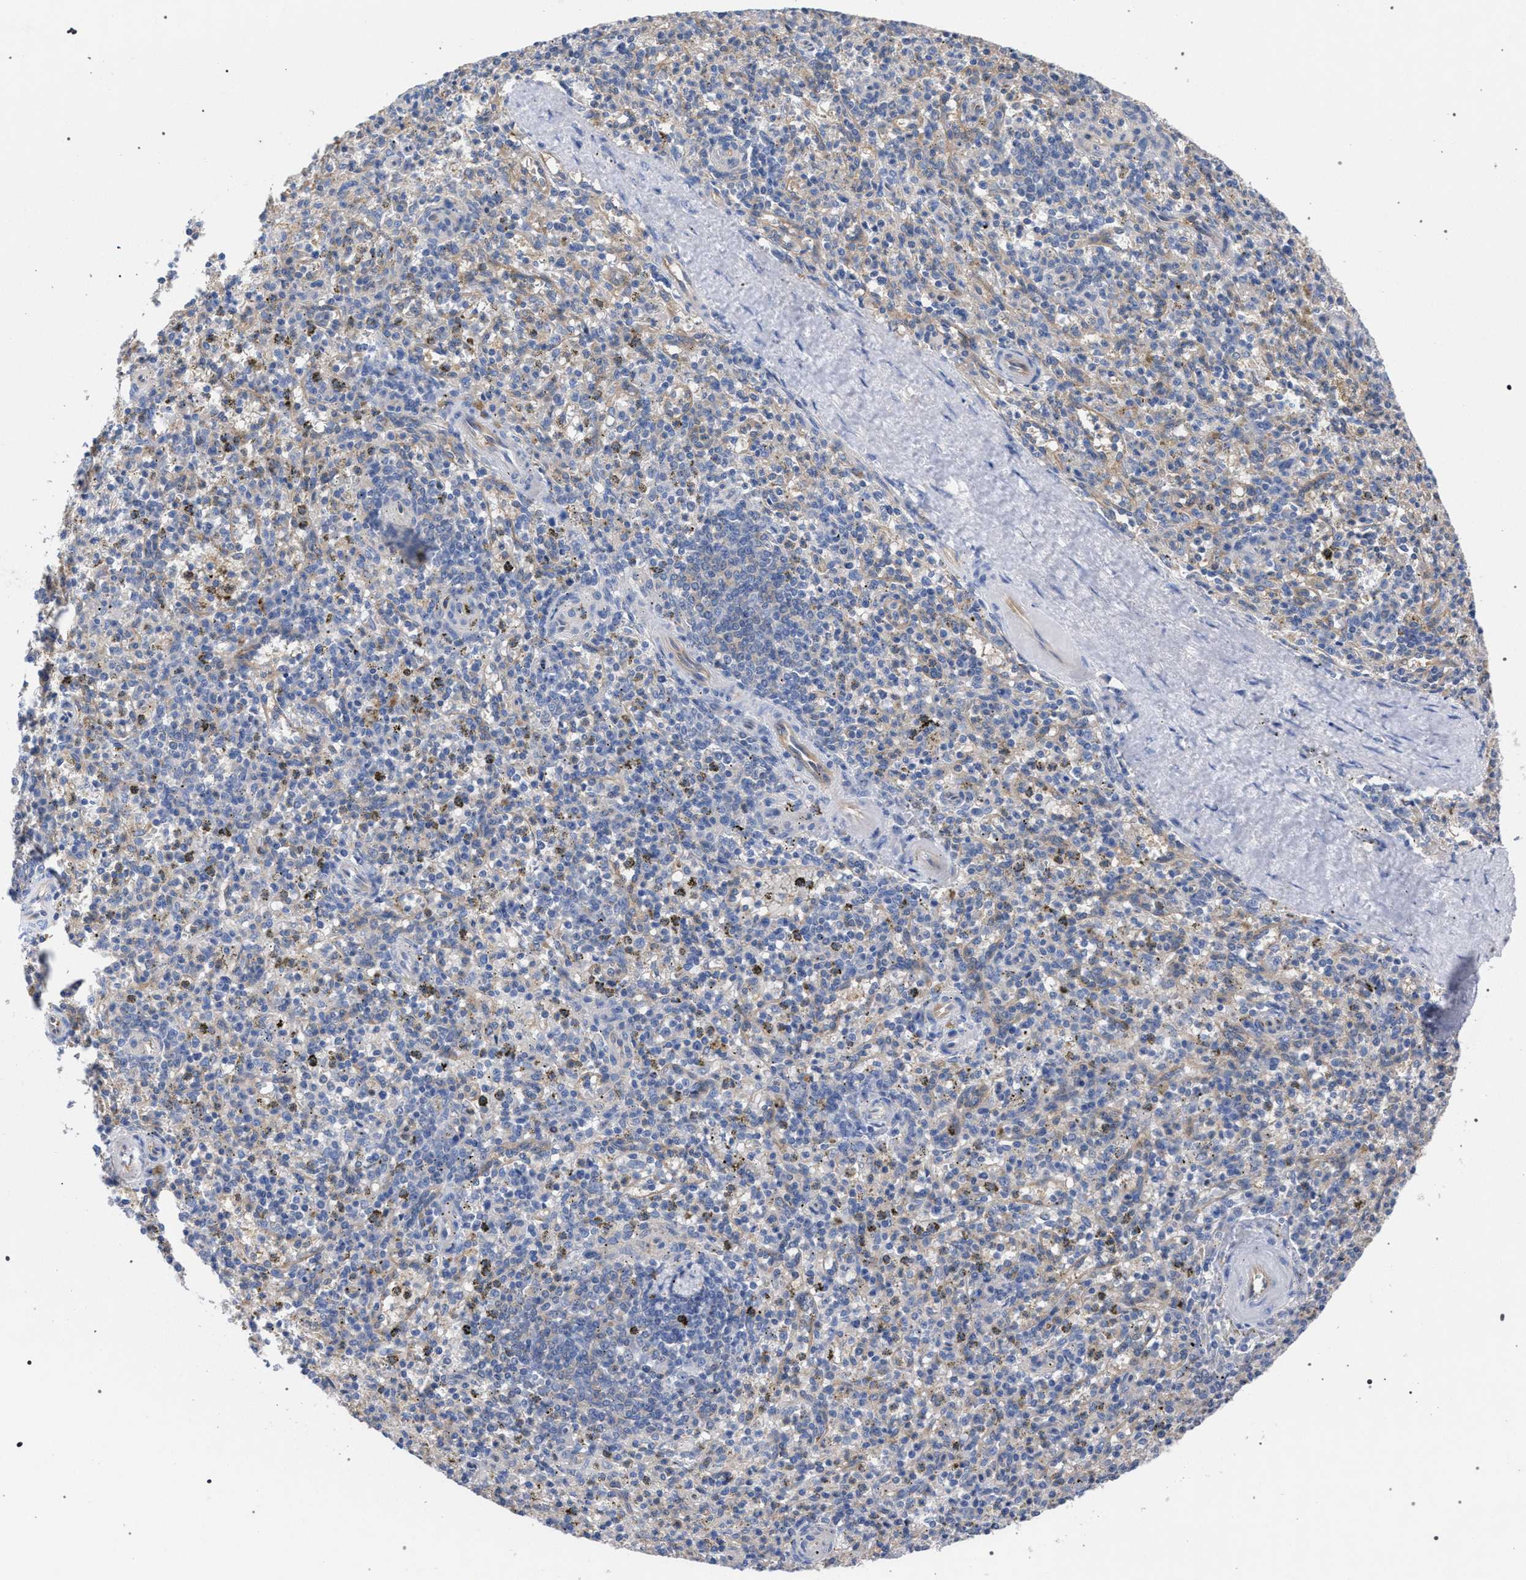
{"staining": {"intensity": "negative", "quantity": "none", "location": "none"}, "tissue": "spleen", "cell_type": "Cells in red pulp", "image_type": "normal", "snomed": [{"axis": "morphology", "description": "Normal tissue, NOS"}, {"axis": "topography", "description": "Spleen"}], "caption": "This is an IHC image of unremarkable human spleen. There is no expression in cells in red pulp.", "gene": "GMPR", "patient": {"sex": "male", "age": 72}}